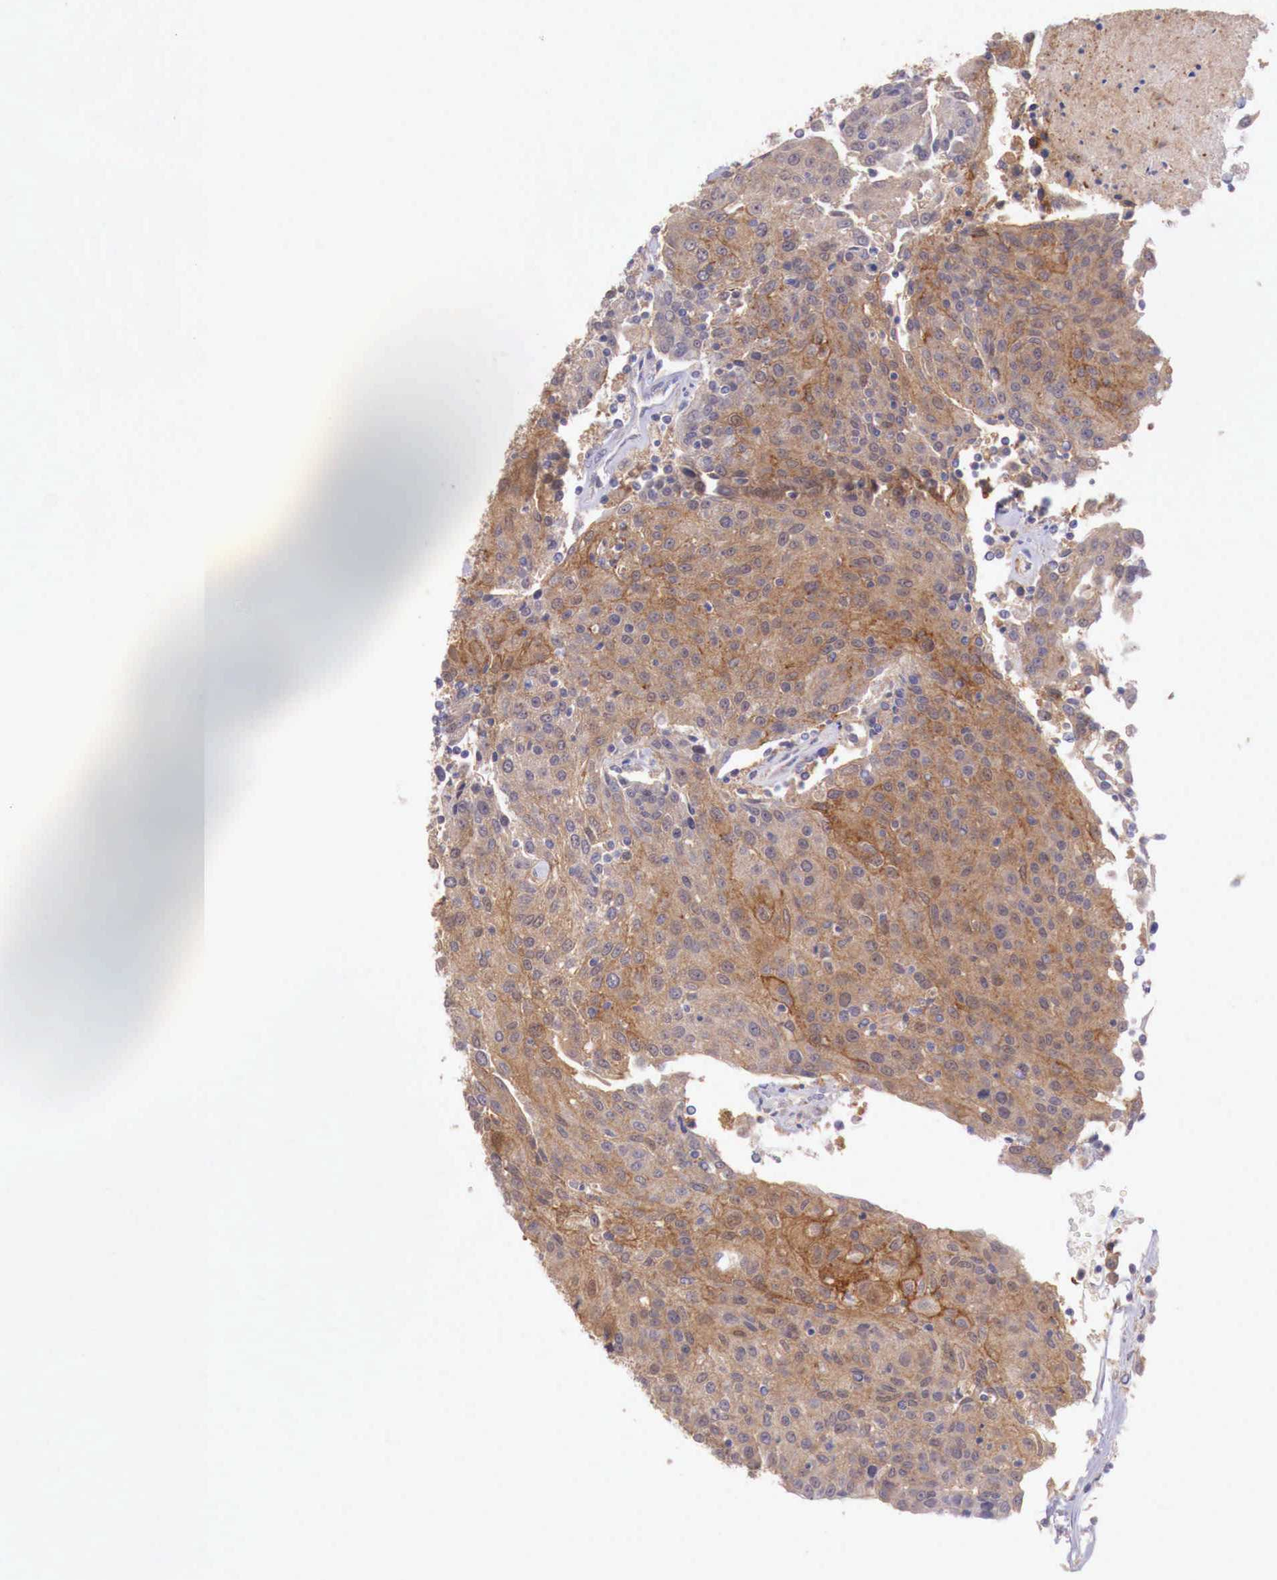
{"staining": {"intensity": "moderate", "quantity": ">75%", "location": "cytoplasmic/membranous"}, "tissue": "urothelial cancer", "cell_type": "Tumor cells", "image_type": "cancer", "snomed": [{"axis": "morphology", "description": "Urothelial carcinoma, High grade"}, {"axis": "topography", "description": "Urinary bladder"}], "caption": "DAB (3,3'-diaminobenzidine) immunohistochemical staining of human urothelial carcinoma (high-grade) exhibits moderate cytoplasmic/membranous protein staining in approximately >75% of tumor cells.", "gene": "GAB2", "patient": {"sex": "female", "age": 85}}